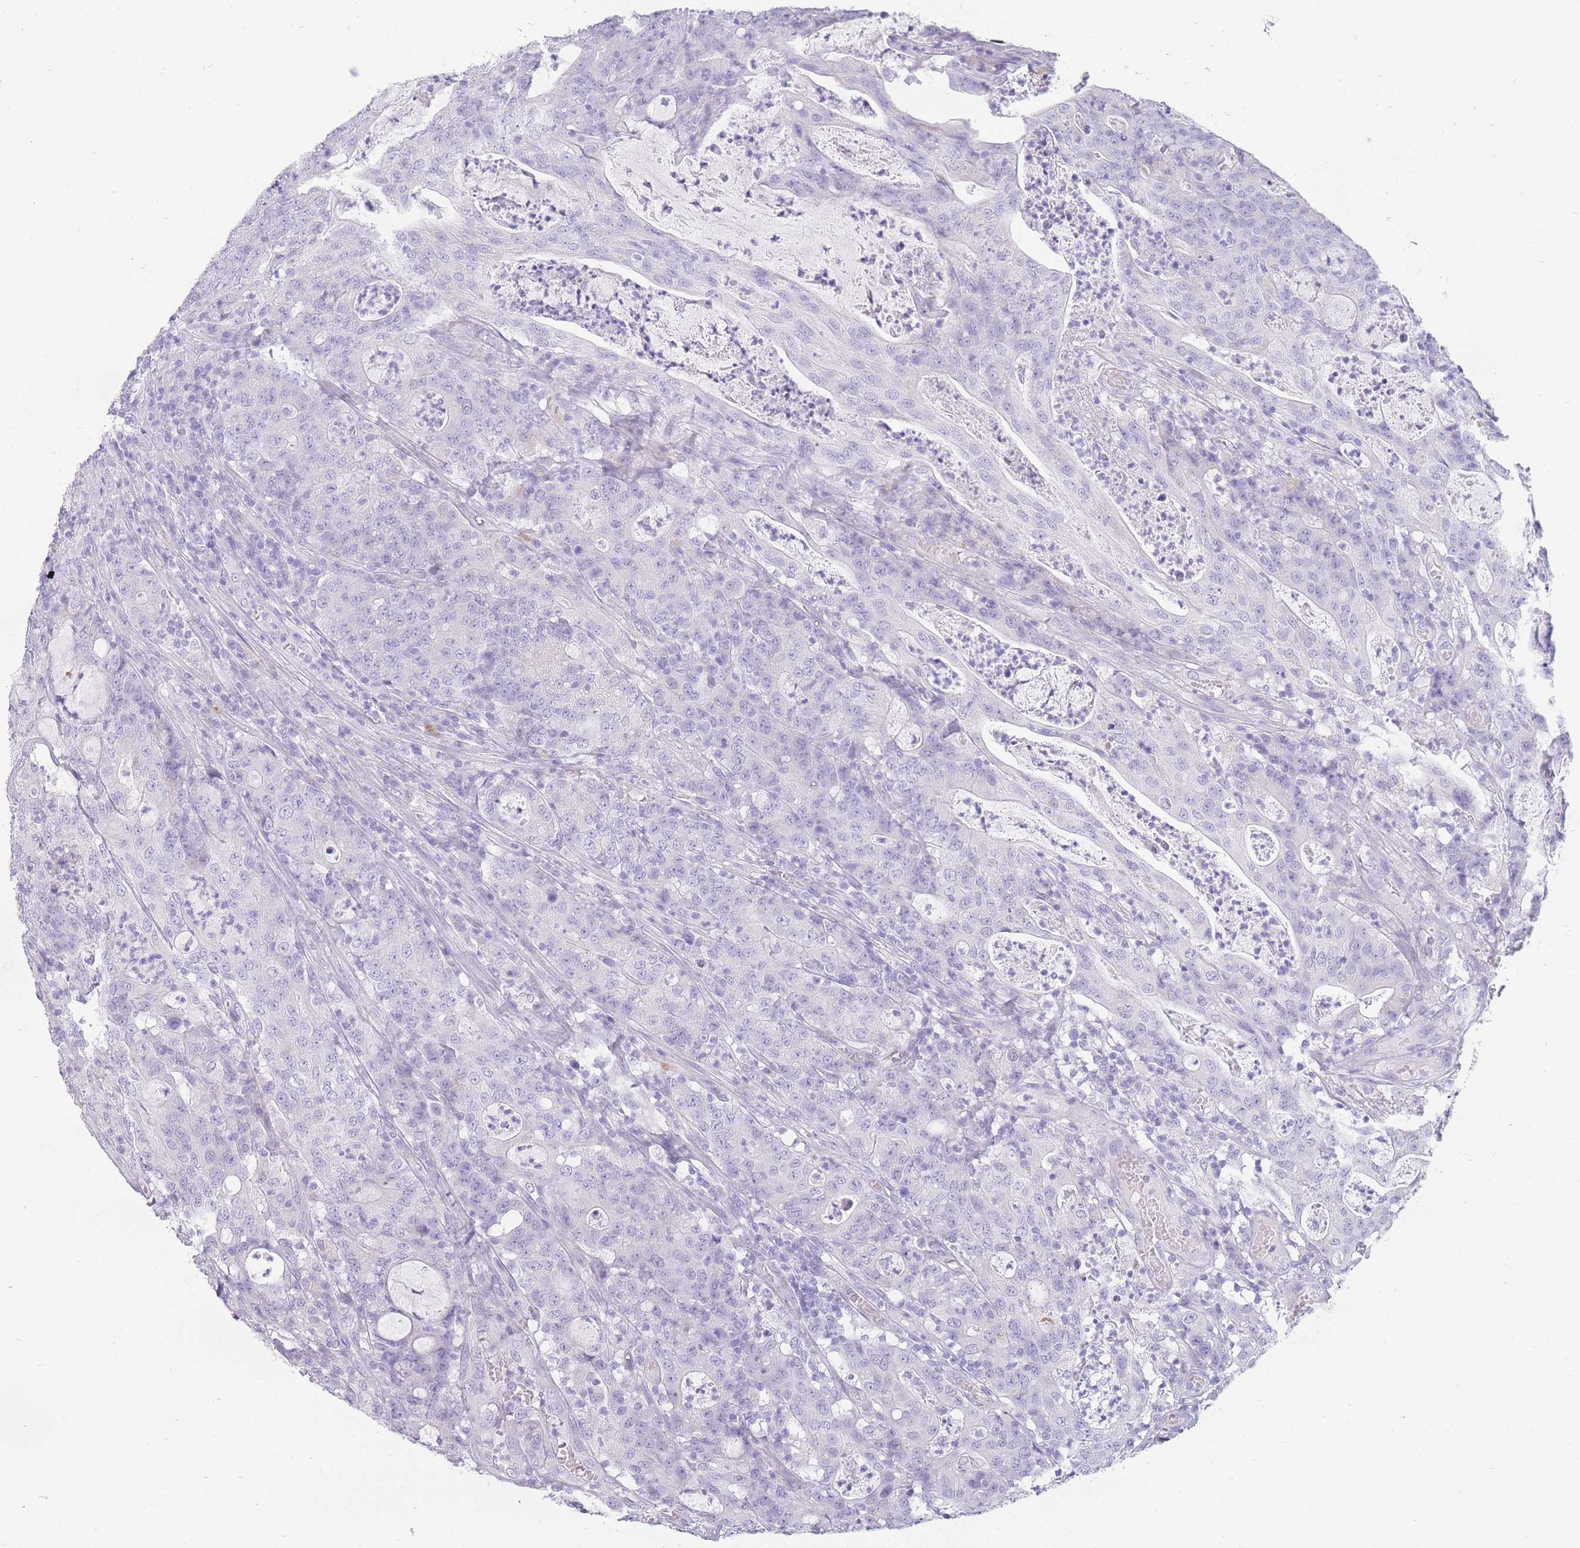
{"staining": {"intensity": "negative", "quantity": "none", "location": "none"}, "tissue": "colorectal cancer", "cell_type": "Tumor cells", "image_type": "cancer", "snomed": [{"axis": "morphology", "description": "Adenocarcinoma, NOS"}, {"axis": "topography", "description": "Colon"}], "caption": "Tumor cells show no significant protein positivity in colorectal cancer (adenocarcinoma). Brightfield microscopy of IHC stained with DAB (brown) and hematoxylin (blue), captured at high magnification.", "gene": "UPK1A", "patient": {"sex": "male", "age": 83}}